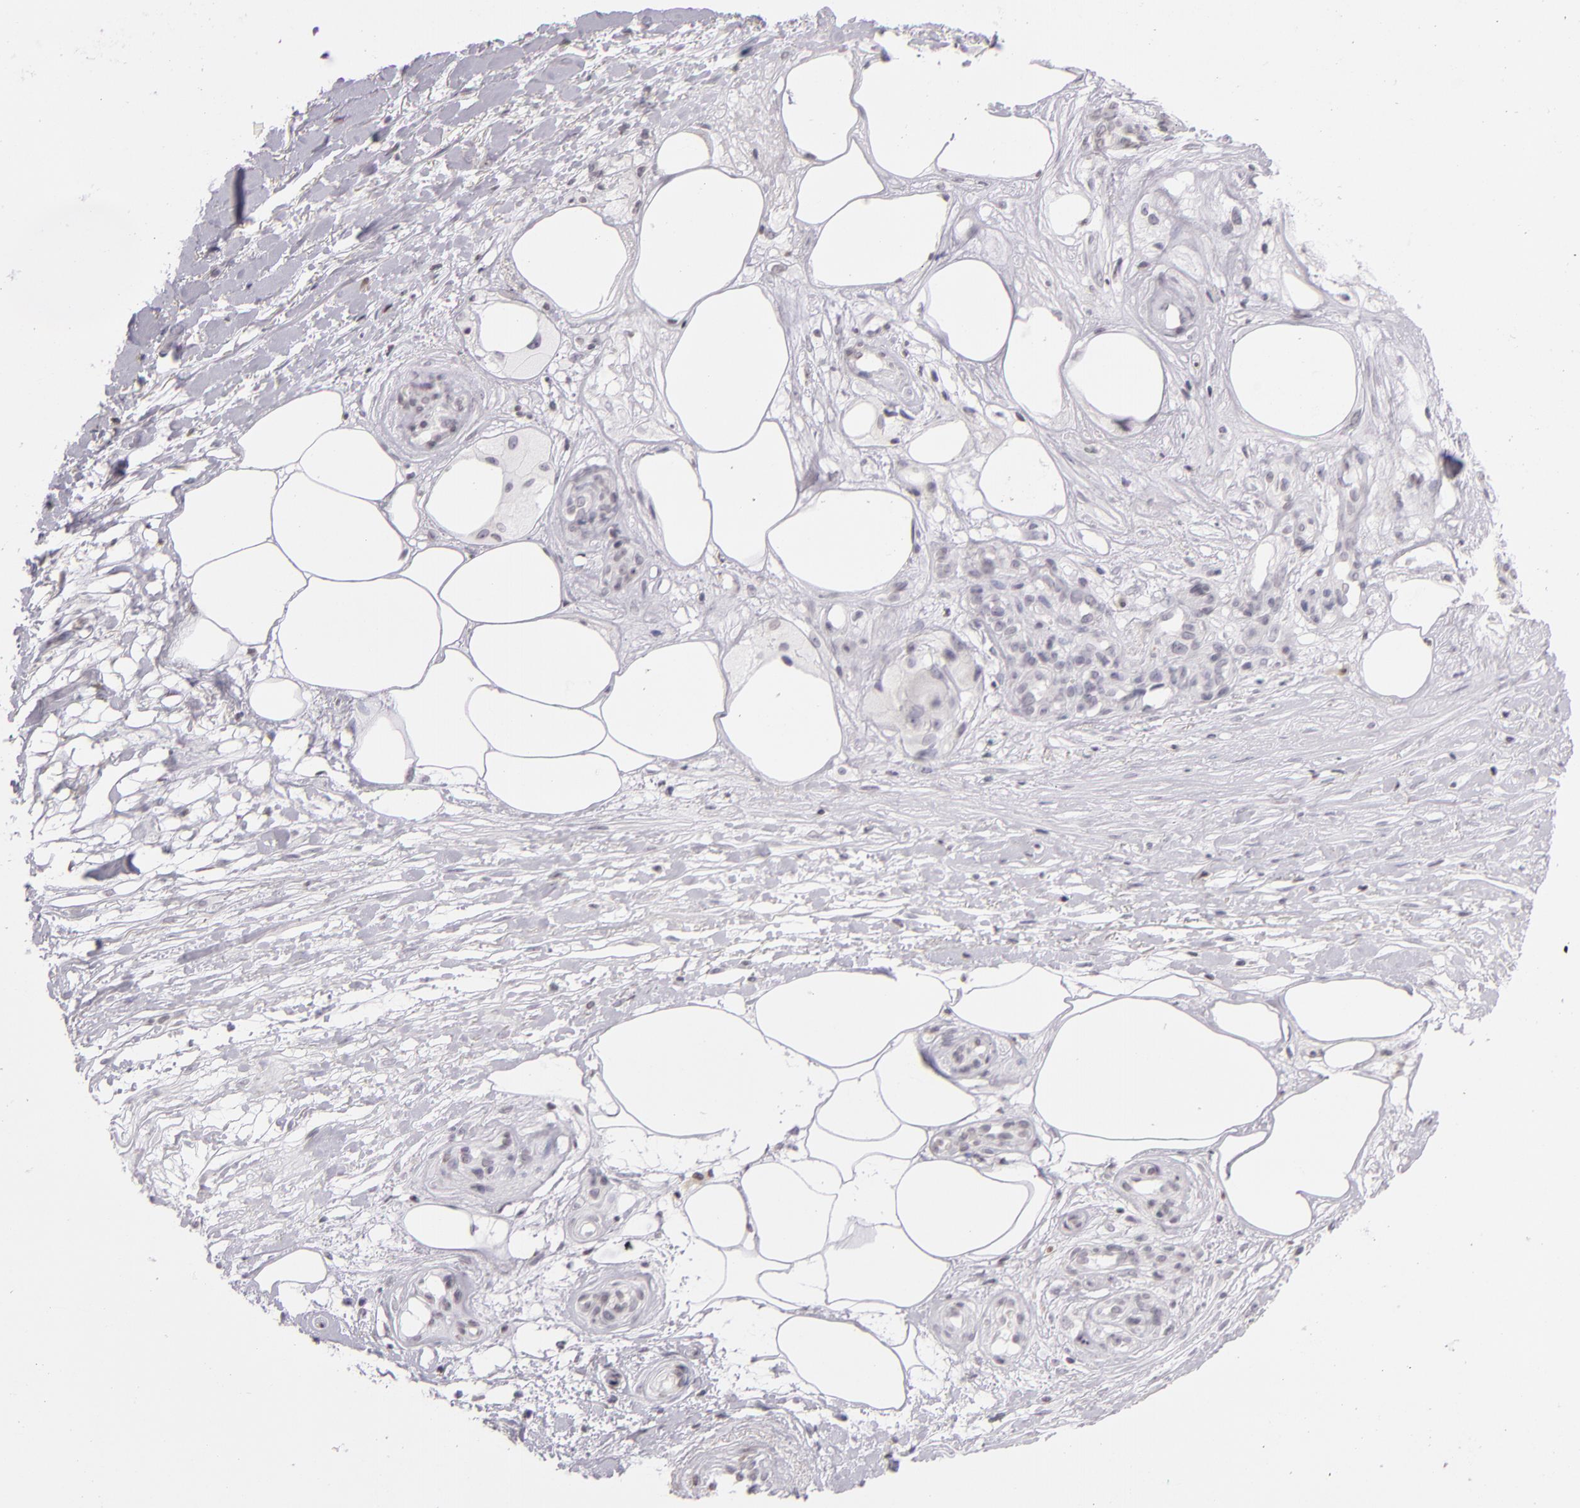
{"staining": {"intensity": "negative", "quantity": "none", "location": "none"}, "tissue": "melanoma", "cell_type": "Tumor cells", "image_type": "cancer", "snomed": [{"axis": "morphology", "description": "Malignant melanoma, NOS"}, {"axis": "topography", "description": "Skin"}], "caption": "A micrograph of melanoma stained for a protein exhibits no brown staining in tumor cells.", "gene": "CD40", "patient": {"sex": "female", "age": 85}}